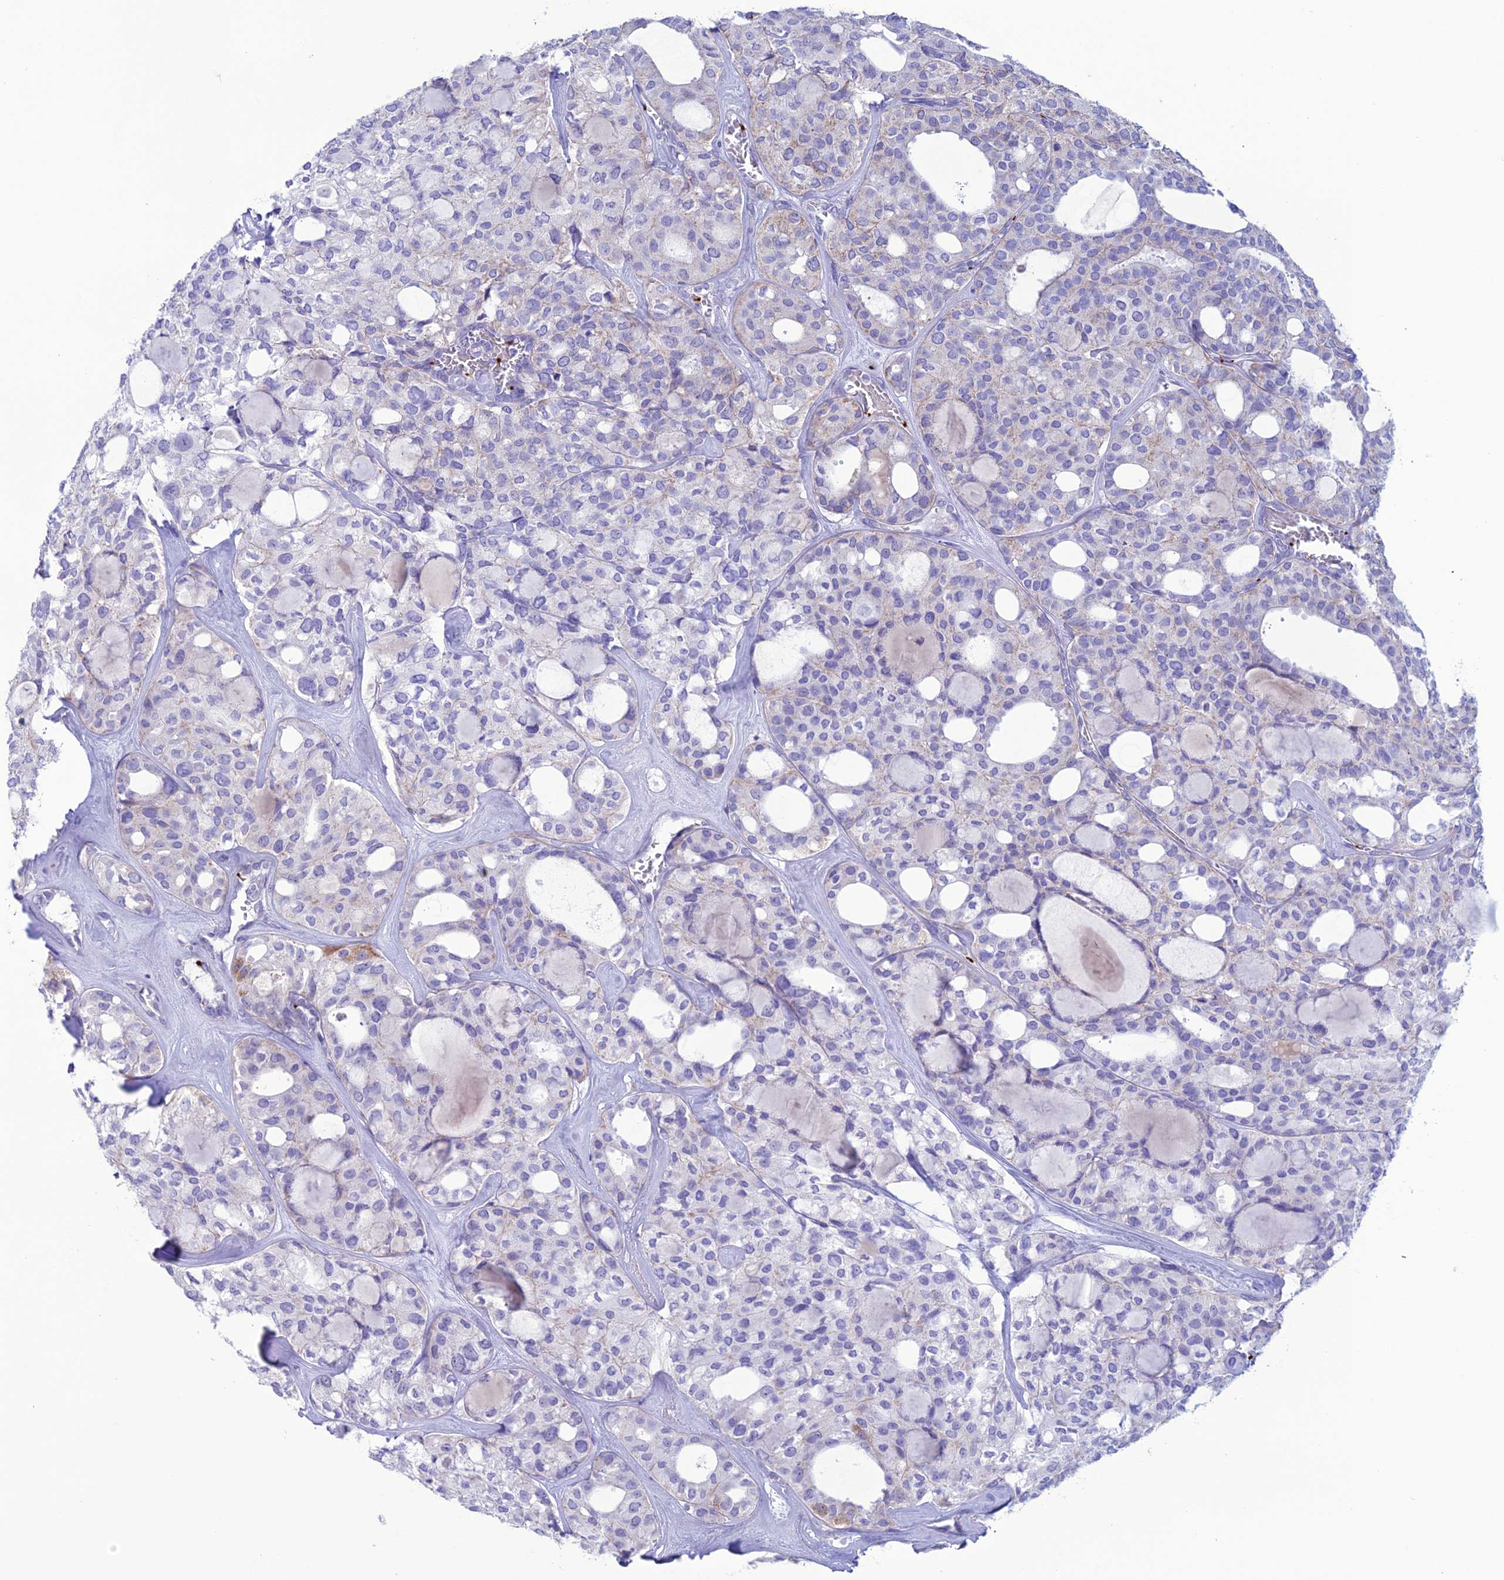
{"staining": {"intensity": "negative", "quantity": "none", "location": "none"}, "tissue": "thyroid cancer", "cell_type": "Tumor cells", "image_type": "cancer", "snomed": [{"axis": "morphology", "description": "Follicular adenoma carcinoma, NOS"}, {"axis": "topography", "description": "Thyroid gland"}], "caption": "Thyroid follicular adenoma carcinoma was stained to show a protein in brown. There is no significant expression in tumor cells.", "gene": "C21orf140", "patient": {"sex": "male", "age": 75}}